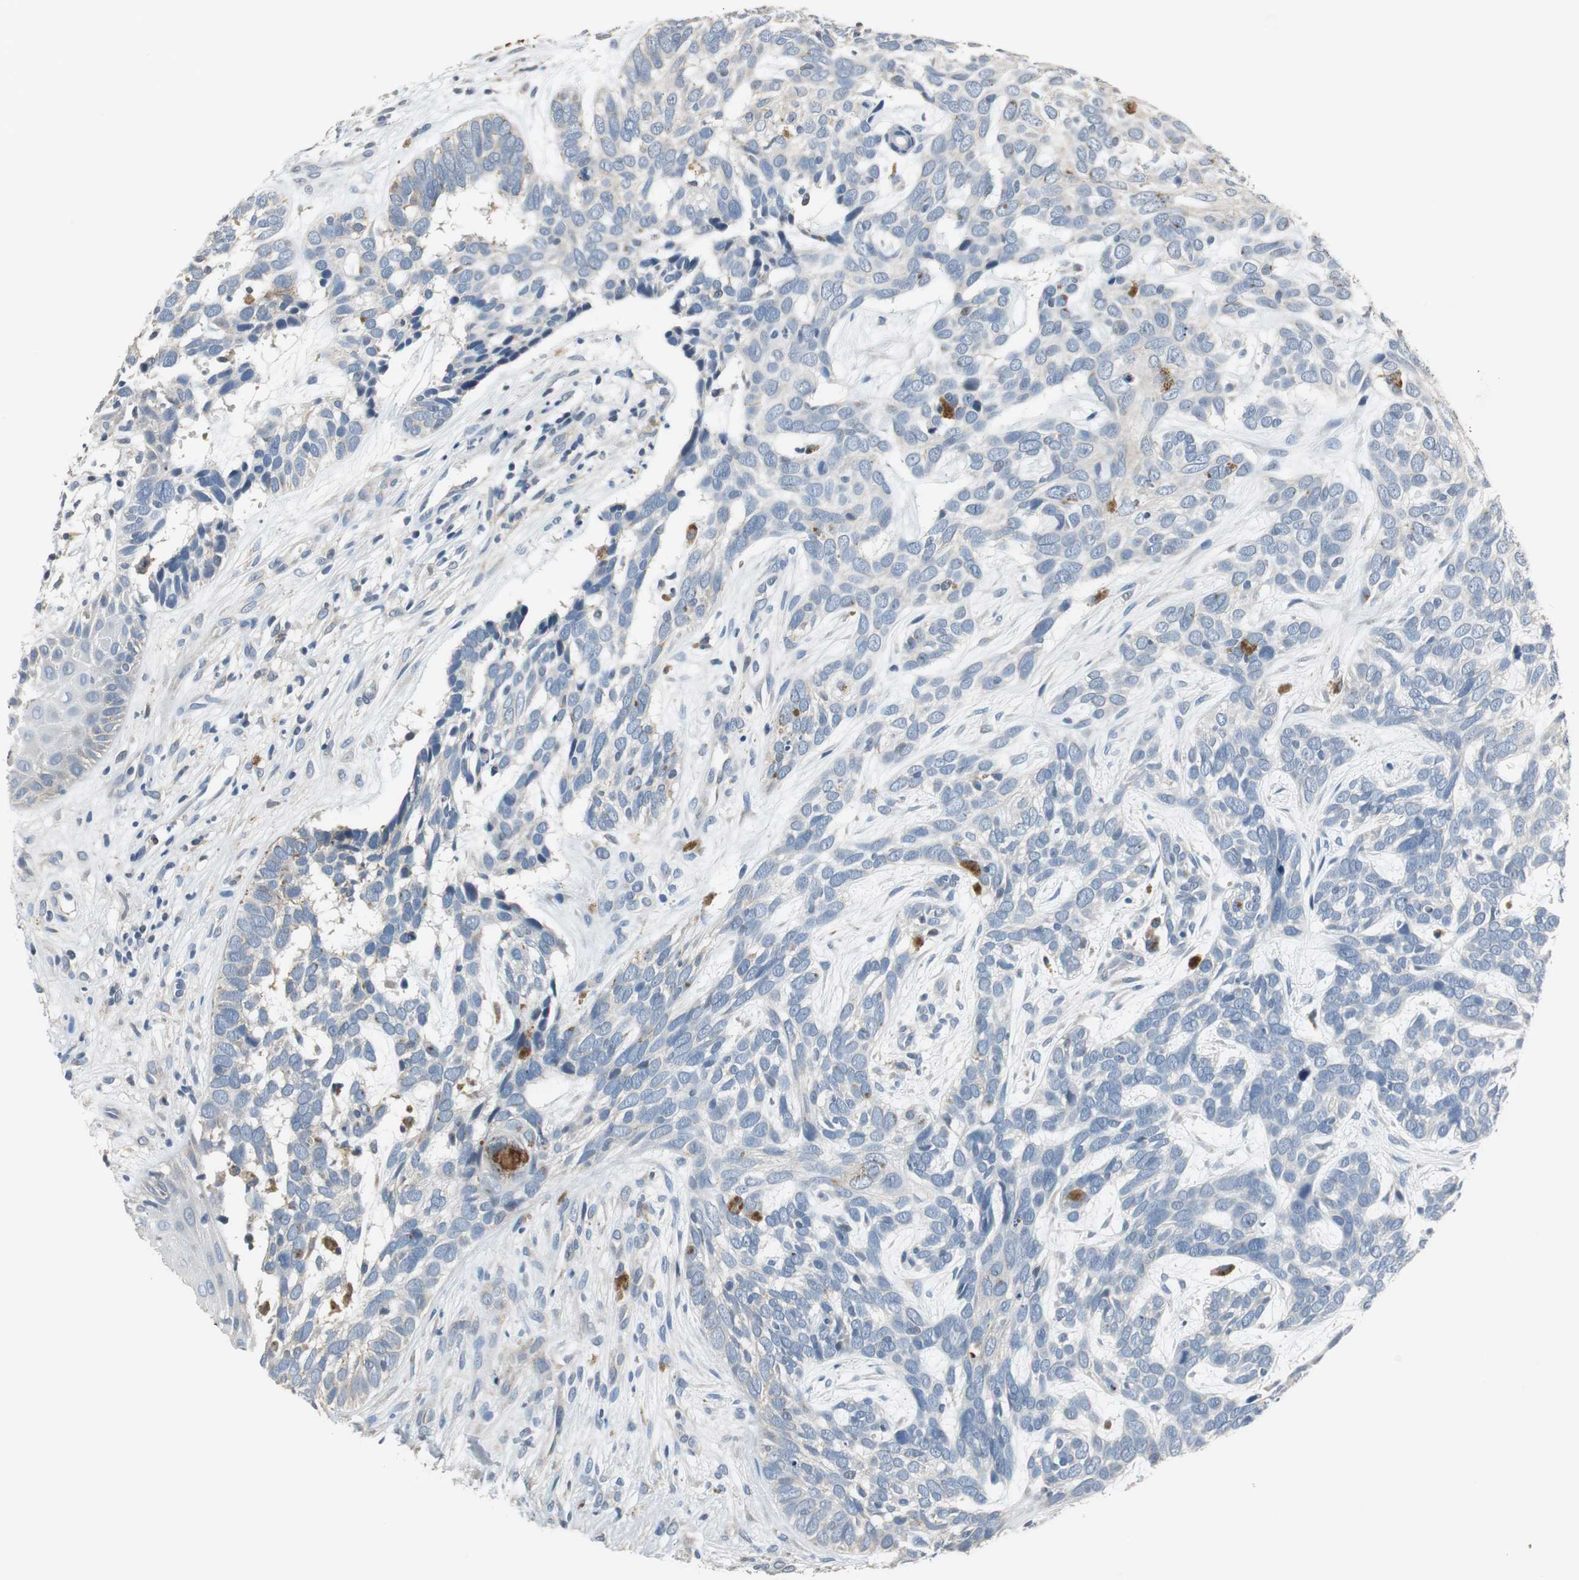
{"staining": {"intensity": "negative", "quantity": "none", "location": "none"}, "tissue": "skin cancer", "cell_type": "Tumor cells", "image_type": "cancer", "snomed": [{"axis": "morphology", "description": "Basal cell carcinoma"}, {"axis": "topography", "description": "Skin"}], "caption": "Immunohistochemistry photomicrograph of neoplastic tissue: human basal cell carcinoma (skin) stained with DAB shows no significant protein expression in tumor cells.", "gene": "PI4KB", "patient": {"sex": "male", "age": 87}}